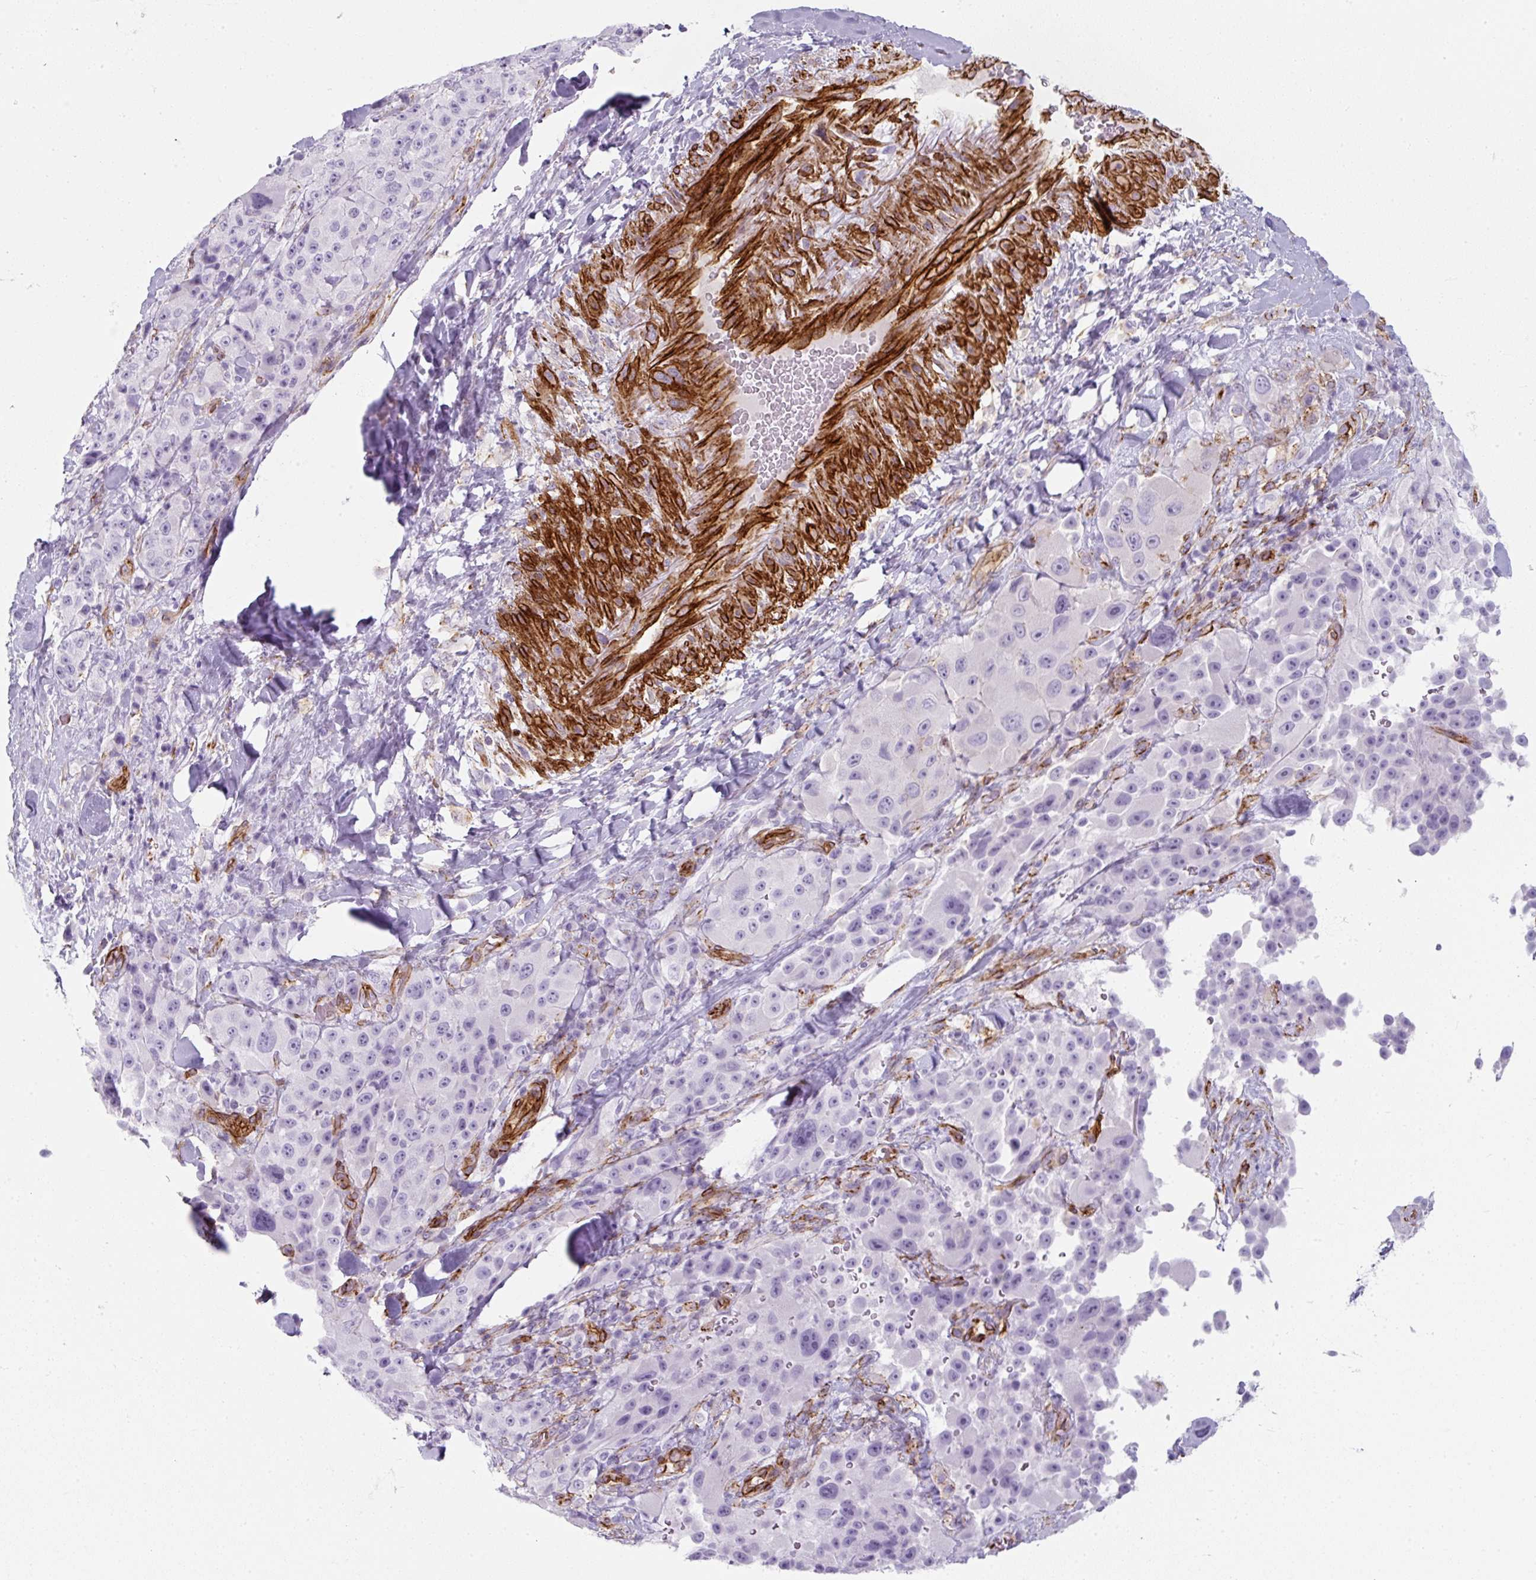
{"staining": {"intensity": "negative", "quantity": "none", "location": "none"}, "tissue": "melanoma", "cell_type": "Tumor cells", "image_type": "cancer", "snomed": [{"axis": "morphology", "description": "Malignant melanoma, Metastatic site"}, {"axis": "topography", "description": "Lymph node"}], "caption": "High magnification brightfield microscopy of malignant melanoma (metastatic site) stained with DAB (brown) and counterstained with hematoxylin (blue): tumor cells show no significant staining. (Immunohistochemistry, brightfield microscopy, high magnification).", "gene": "CAVIN3", "patient": {"sex": "male", "age": 62}}